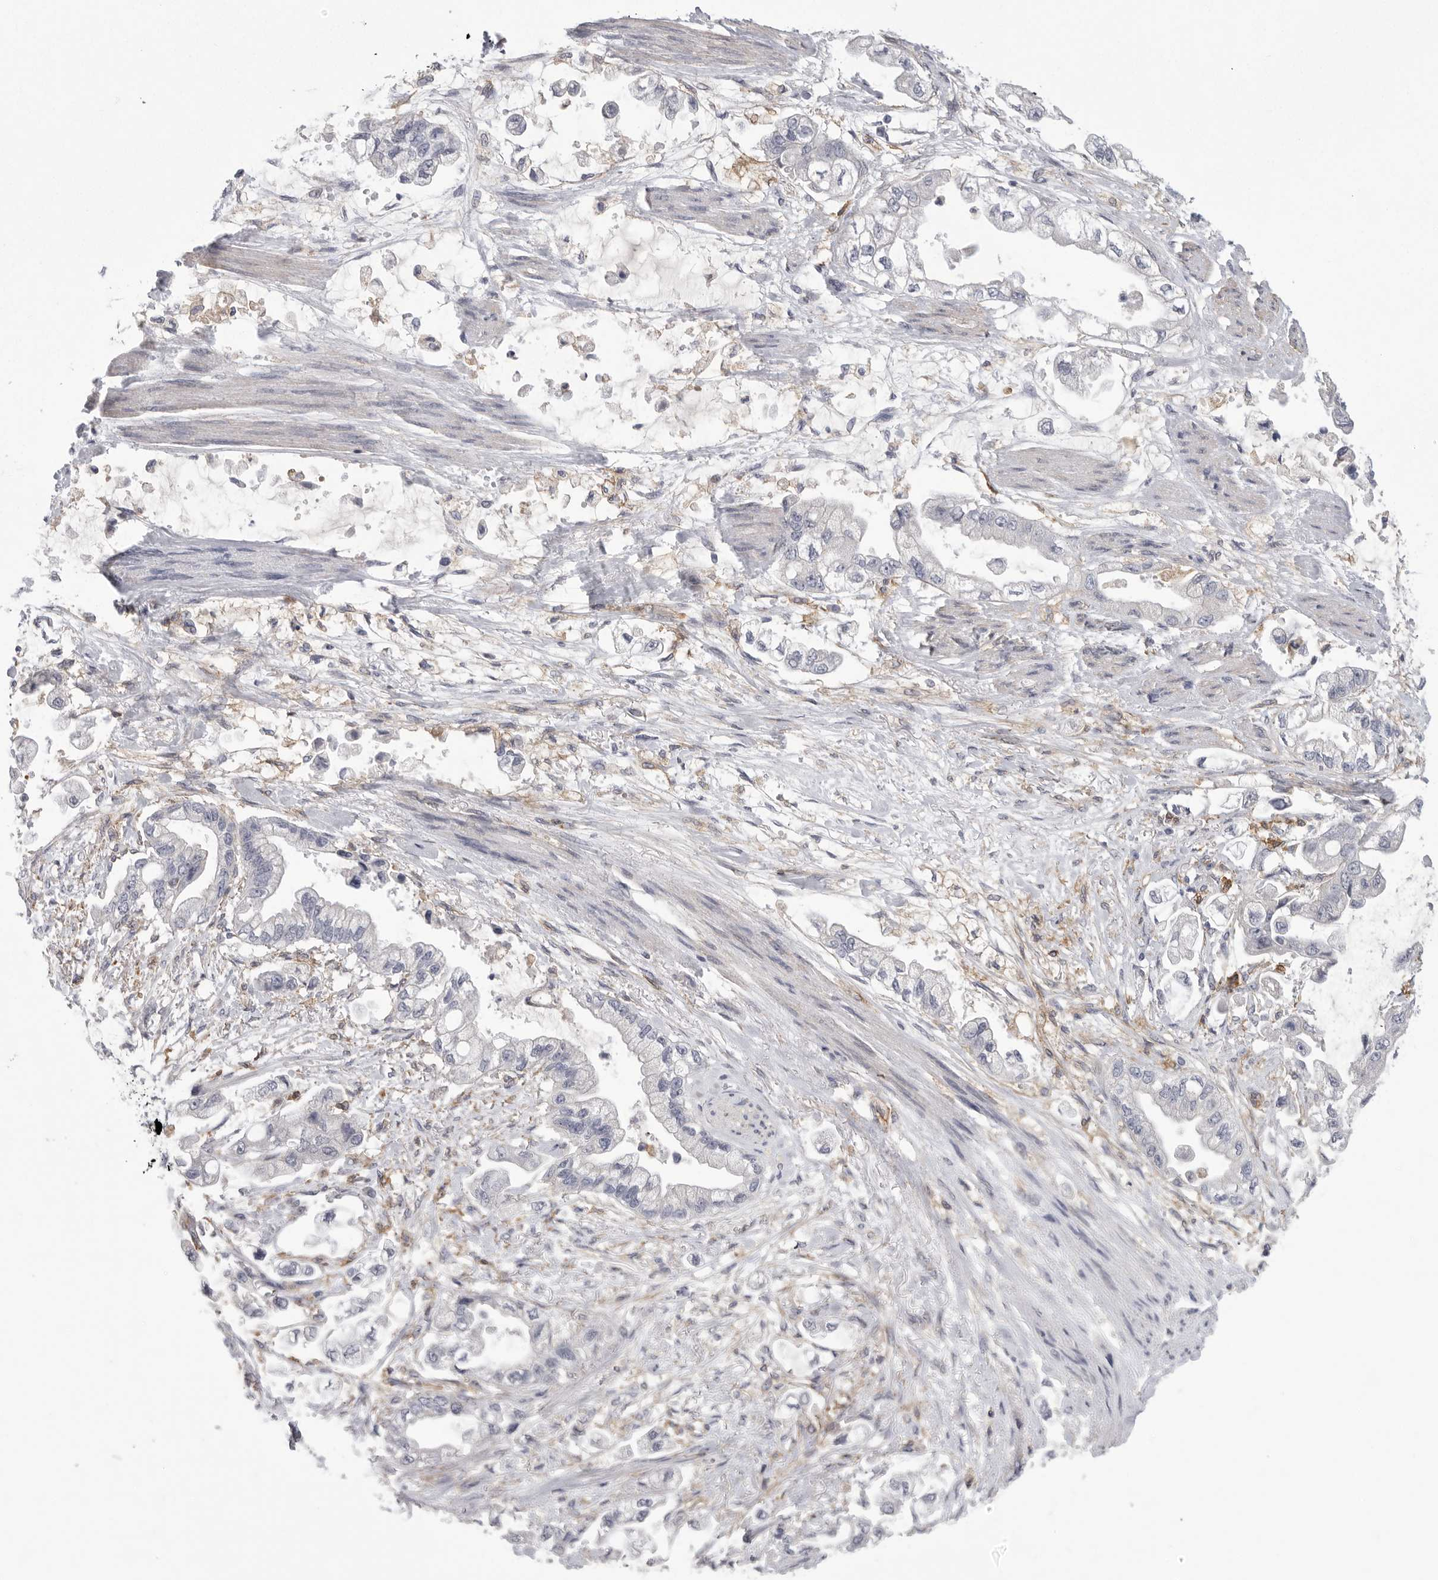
{"staining": {"intensity": "negative", "quantity": "none", "location": "none"}, "tissue": "stomach cancer", "cell_type": "Tumor cells", "image_type": "cancer", "snomed": [{"axis": "morphology", "description": "Adenocarcinoma, NOS"}, {"axis": "topography", "description": "Stomach"}], "caption": "IHC histopathology image of human stomach cancer (adenocarcinoma) stained for a protein (brown), which exhibits no staining in tumor cells.", "gene": "SIGLEC10", "patient": {"sex": "male", "age": 62}}